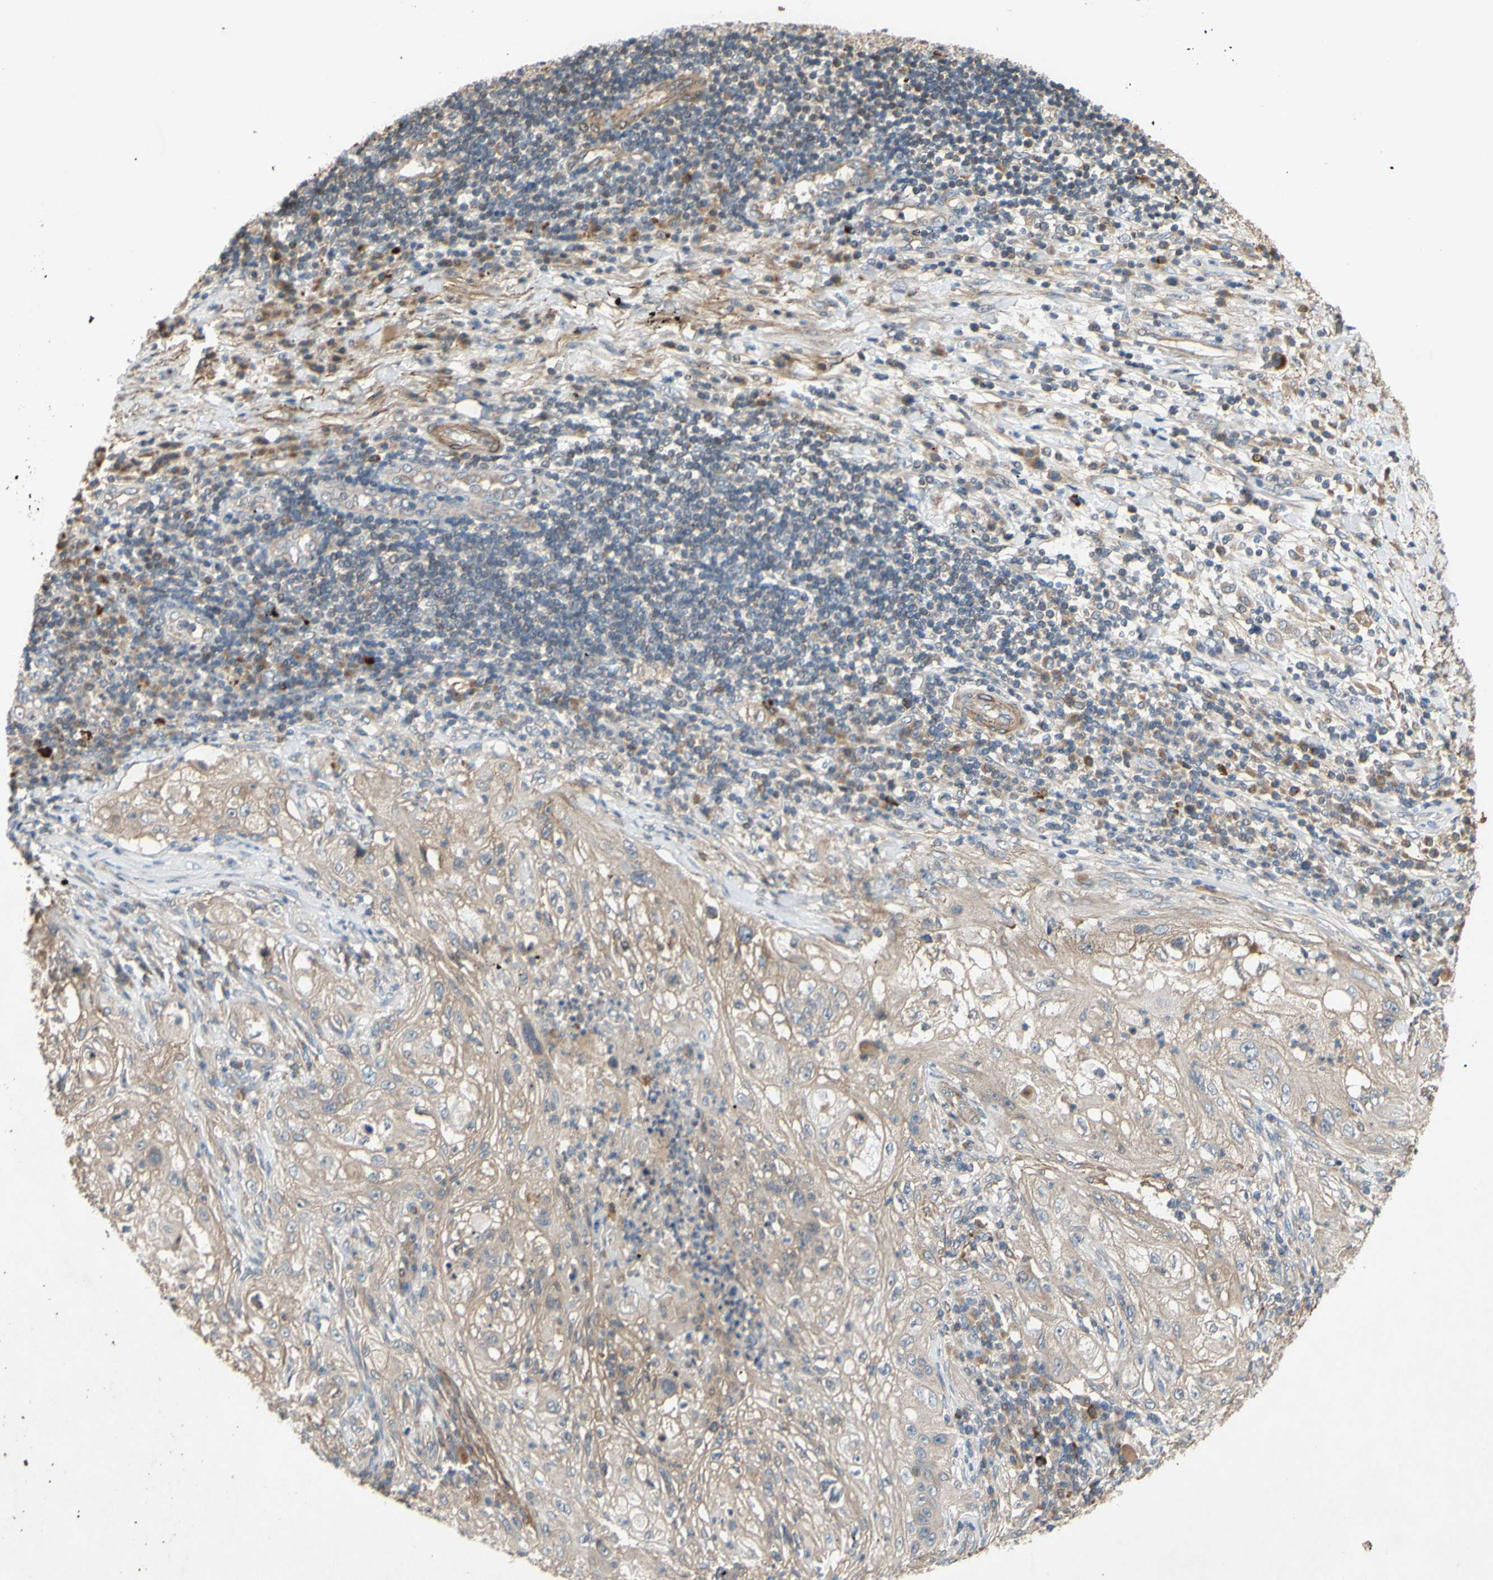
{"staining": {"intensity": "weak", "quantity": ">75%", "location": "cytoplasmic/membranous"}, "tissue": "lung cancer", "cell_type": "Tumor cells", "image_type": "cancer", "snomed": [{"axis": "morphology", "description": "Inflammation, NOS"}, {"axis": "morphology", "description": "Squamous cell carcinoma, NOS"}, {"axis": "topography", "description": "Lymph node"}, {"axis": "topography", "description": "Soft tissue"}, {"axis": "topography", "description": "Lung"}], "caption": "Lung squamous cell carcinoma stained with immunohistochemistry (IHC) displays weak cytoplasmic/membranous staining in about >75% of tumor cells.", "gene": "PARD6A", "patient": {"sex": "male", "age": 66}}